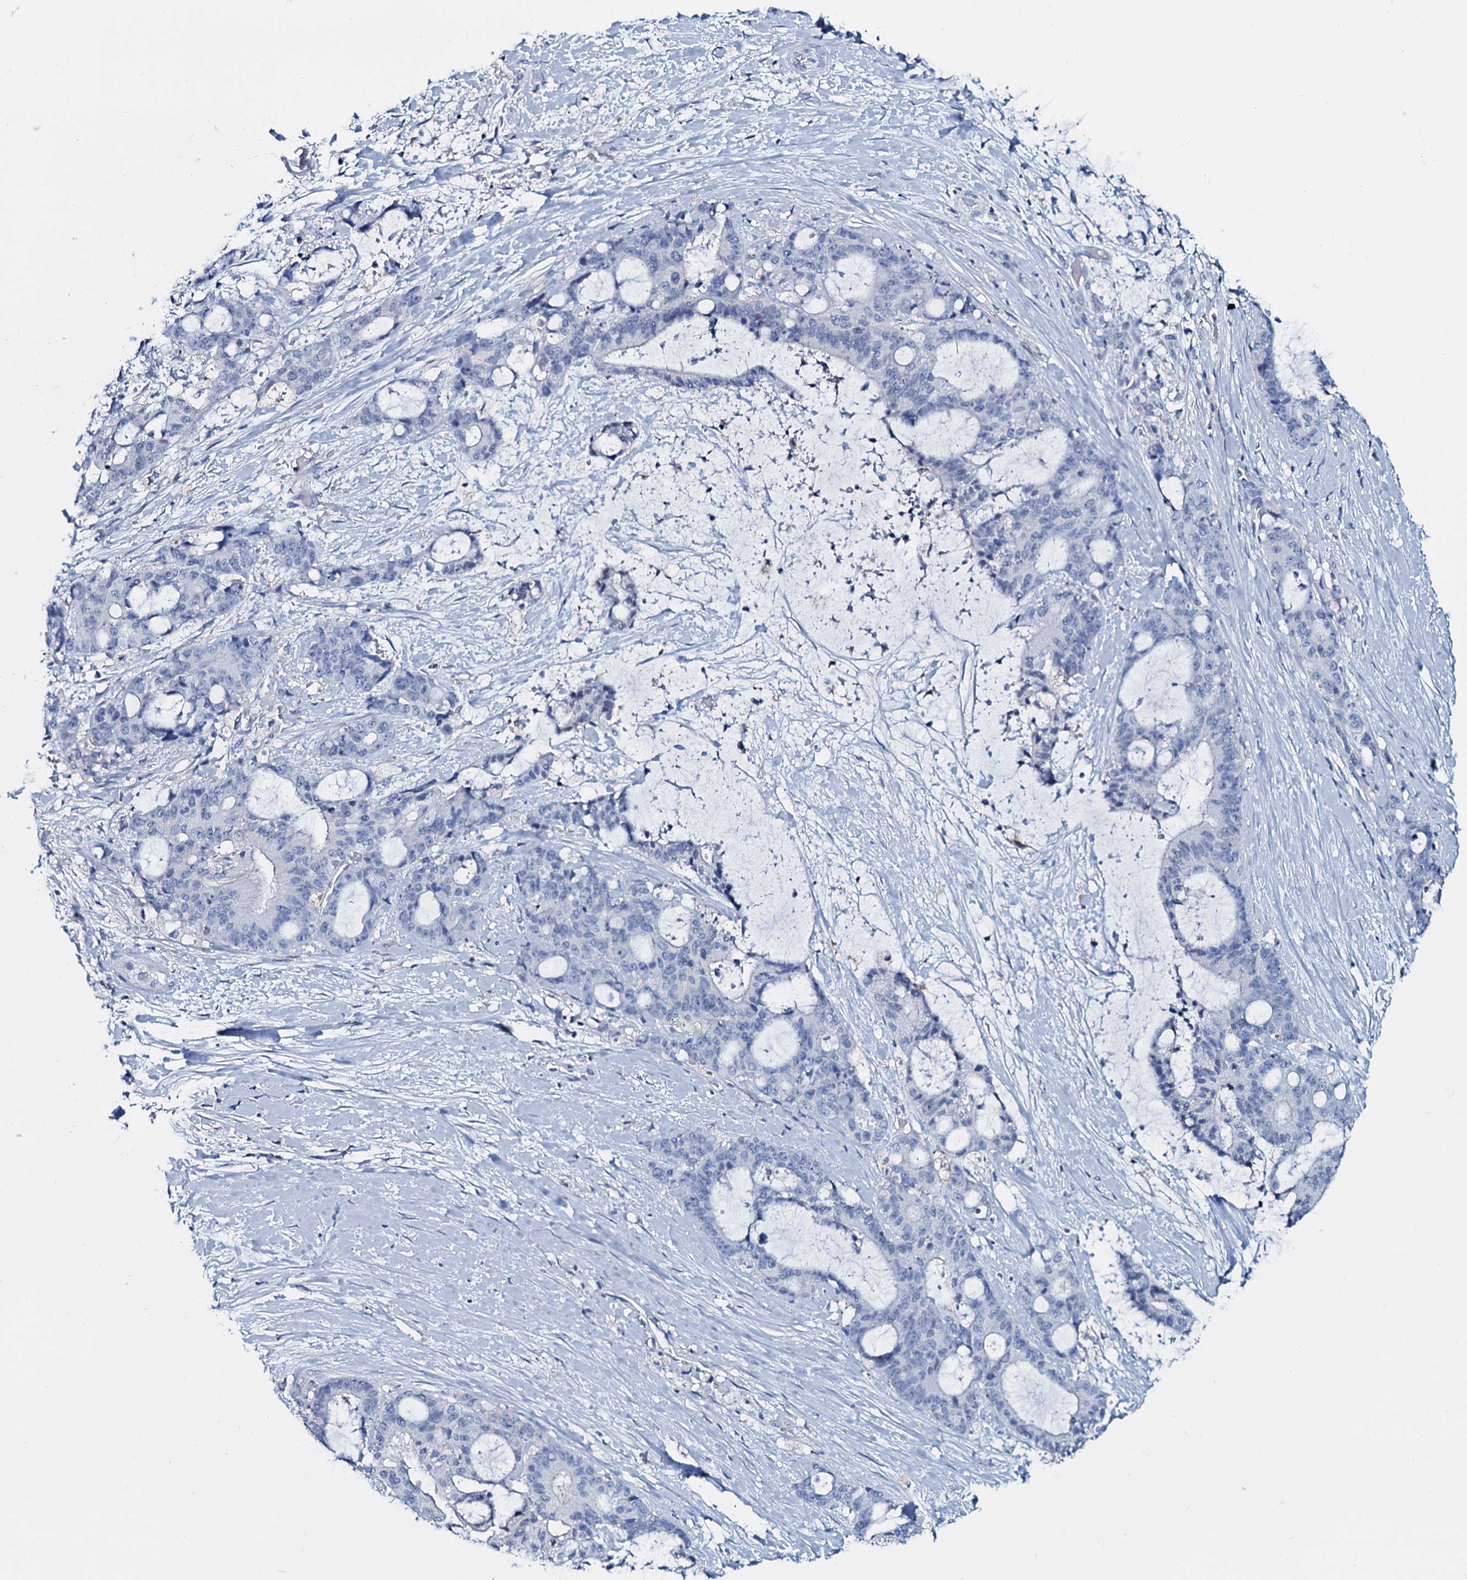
{"staining": {"intensity": "negative", "quantity": "none", "location": "none"}, "tissue": "liver cancer", "cell_type": "Tumor cells", "image_type": "cancer", "snomed": [{"axis": "morphology", "description": "Normal tissue, NOS"}, {"axis": "morphology", "description": "Cholangiocarcinoma"}, {"axis": "topography", "description": "Liver"}, {"axis": "topography", "description": "Peripheral nerve tissue"}], "caption": "Protein analysis of liver cholangiocarcinoma shows no significant staining in tumor cells.", "gene": "SLC4A7", "patient": {"sex": "female", "age": 73}}